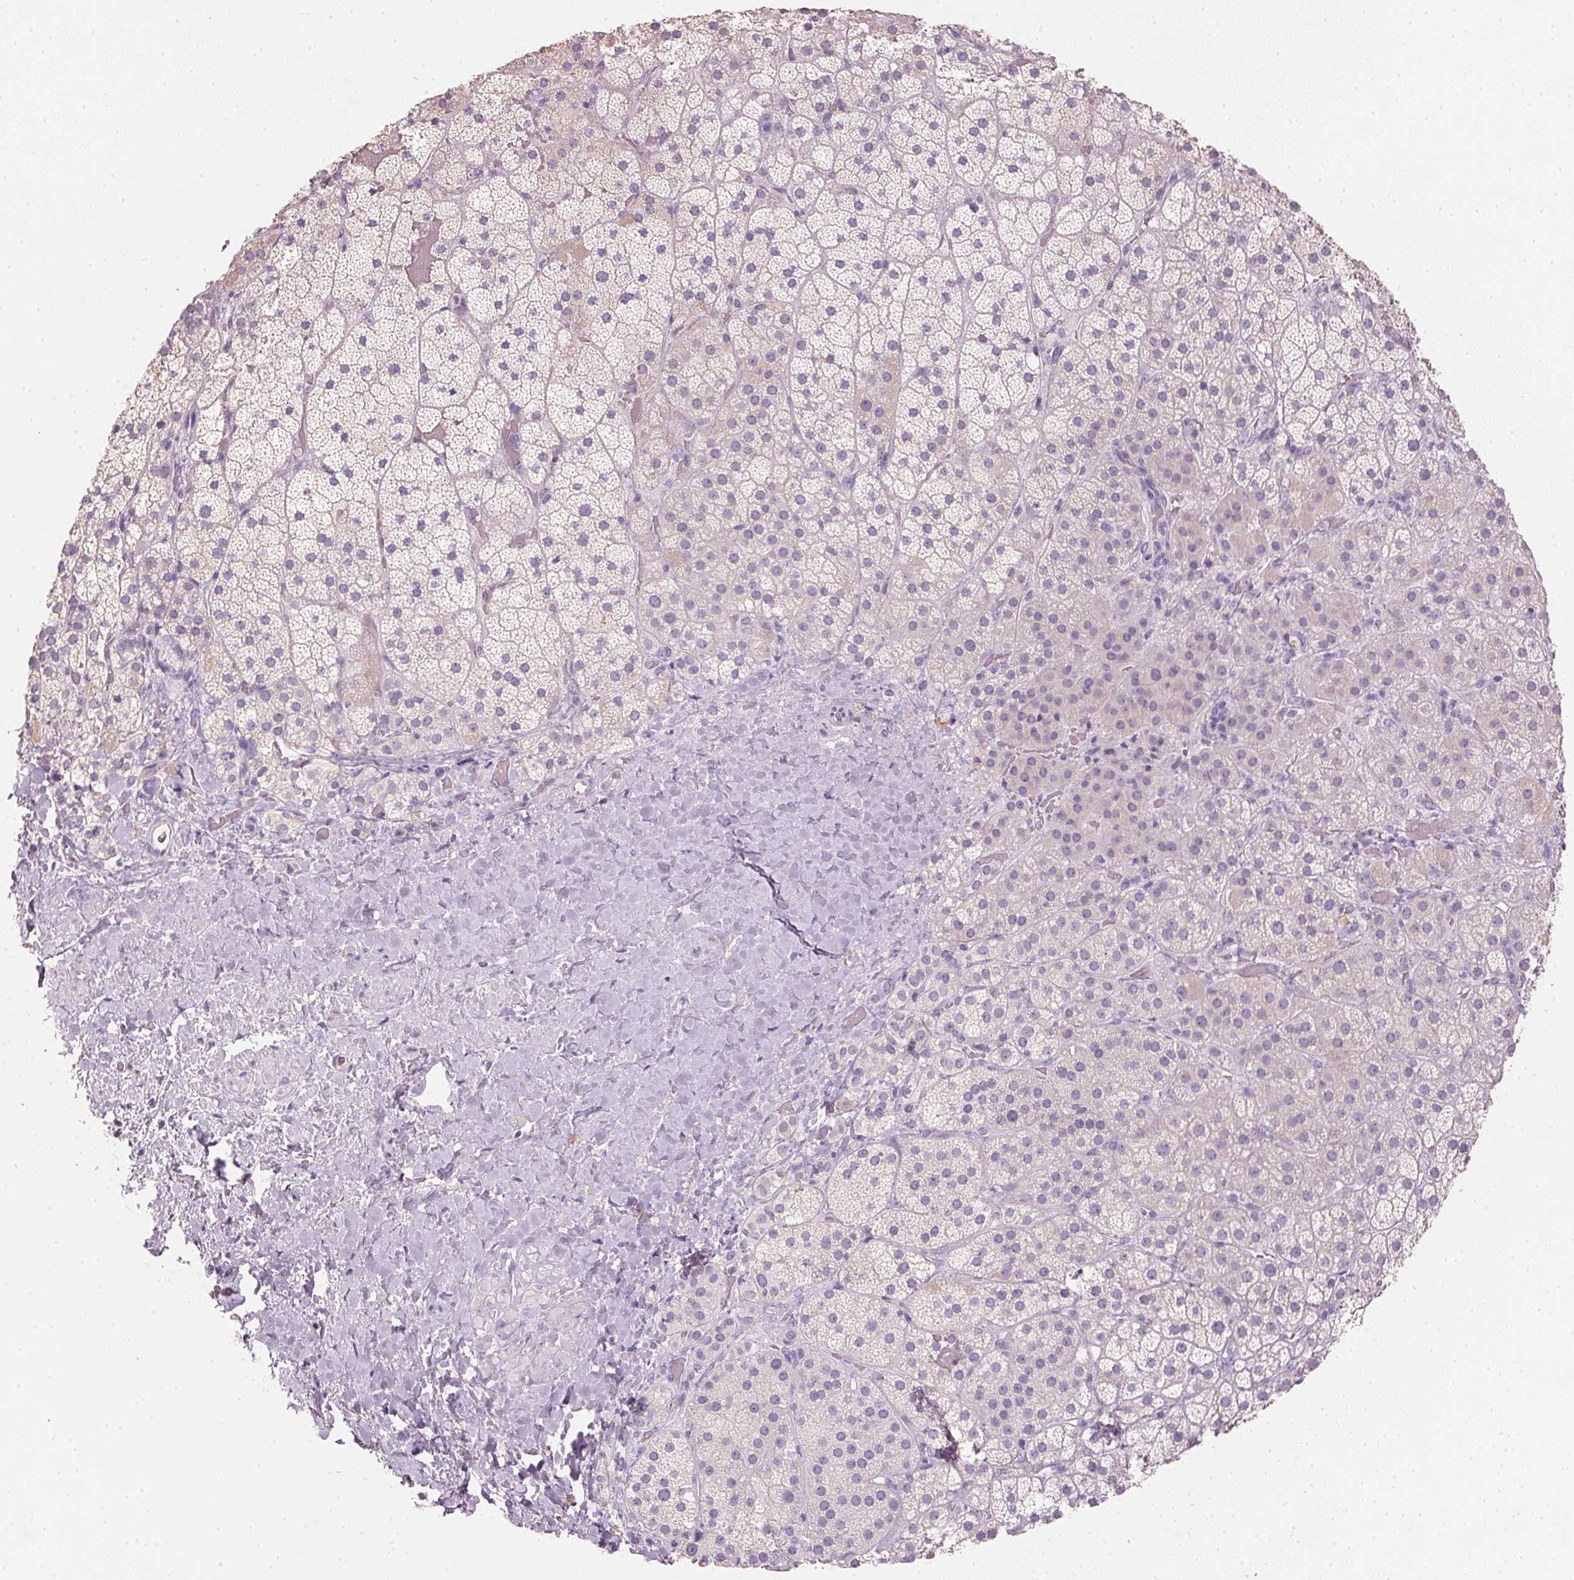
{"staining": {"intensity": "moderate", "quantity": "<25%", "location": "cytoplasmic/membranous"}, "tissue": "adrenal gland", "cell_type": "Glandular cells", "image_type": "normal", "snomed": [{"axis": "morphology", "description": "Normal tissue, NOS"}, {"axis": "topography", "description": "Adrenal gland"}], "caption": "Immunohistochemistry (IHC) of unremarkable human adrenal gland reveals low levels of moderate cytoplasmic/membranous staining in about <25% of glandular cells. (brown staining indicates protein expression, while blue staining denotes nuclei).", "gene": "HSD17B1", "patient": {"sex": "male", "age": 57}}